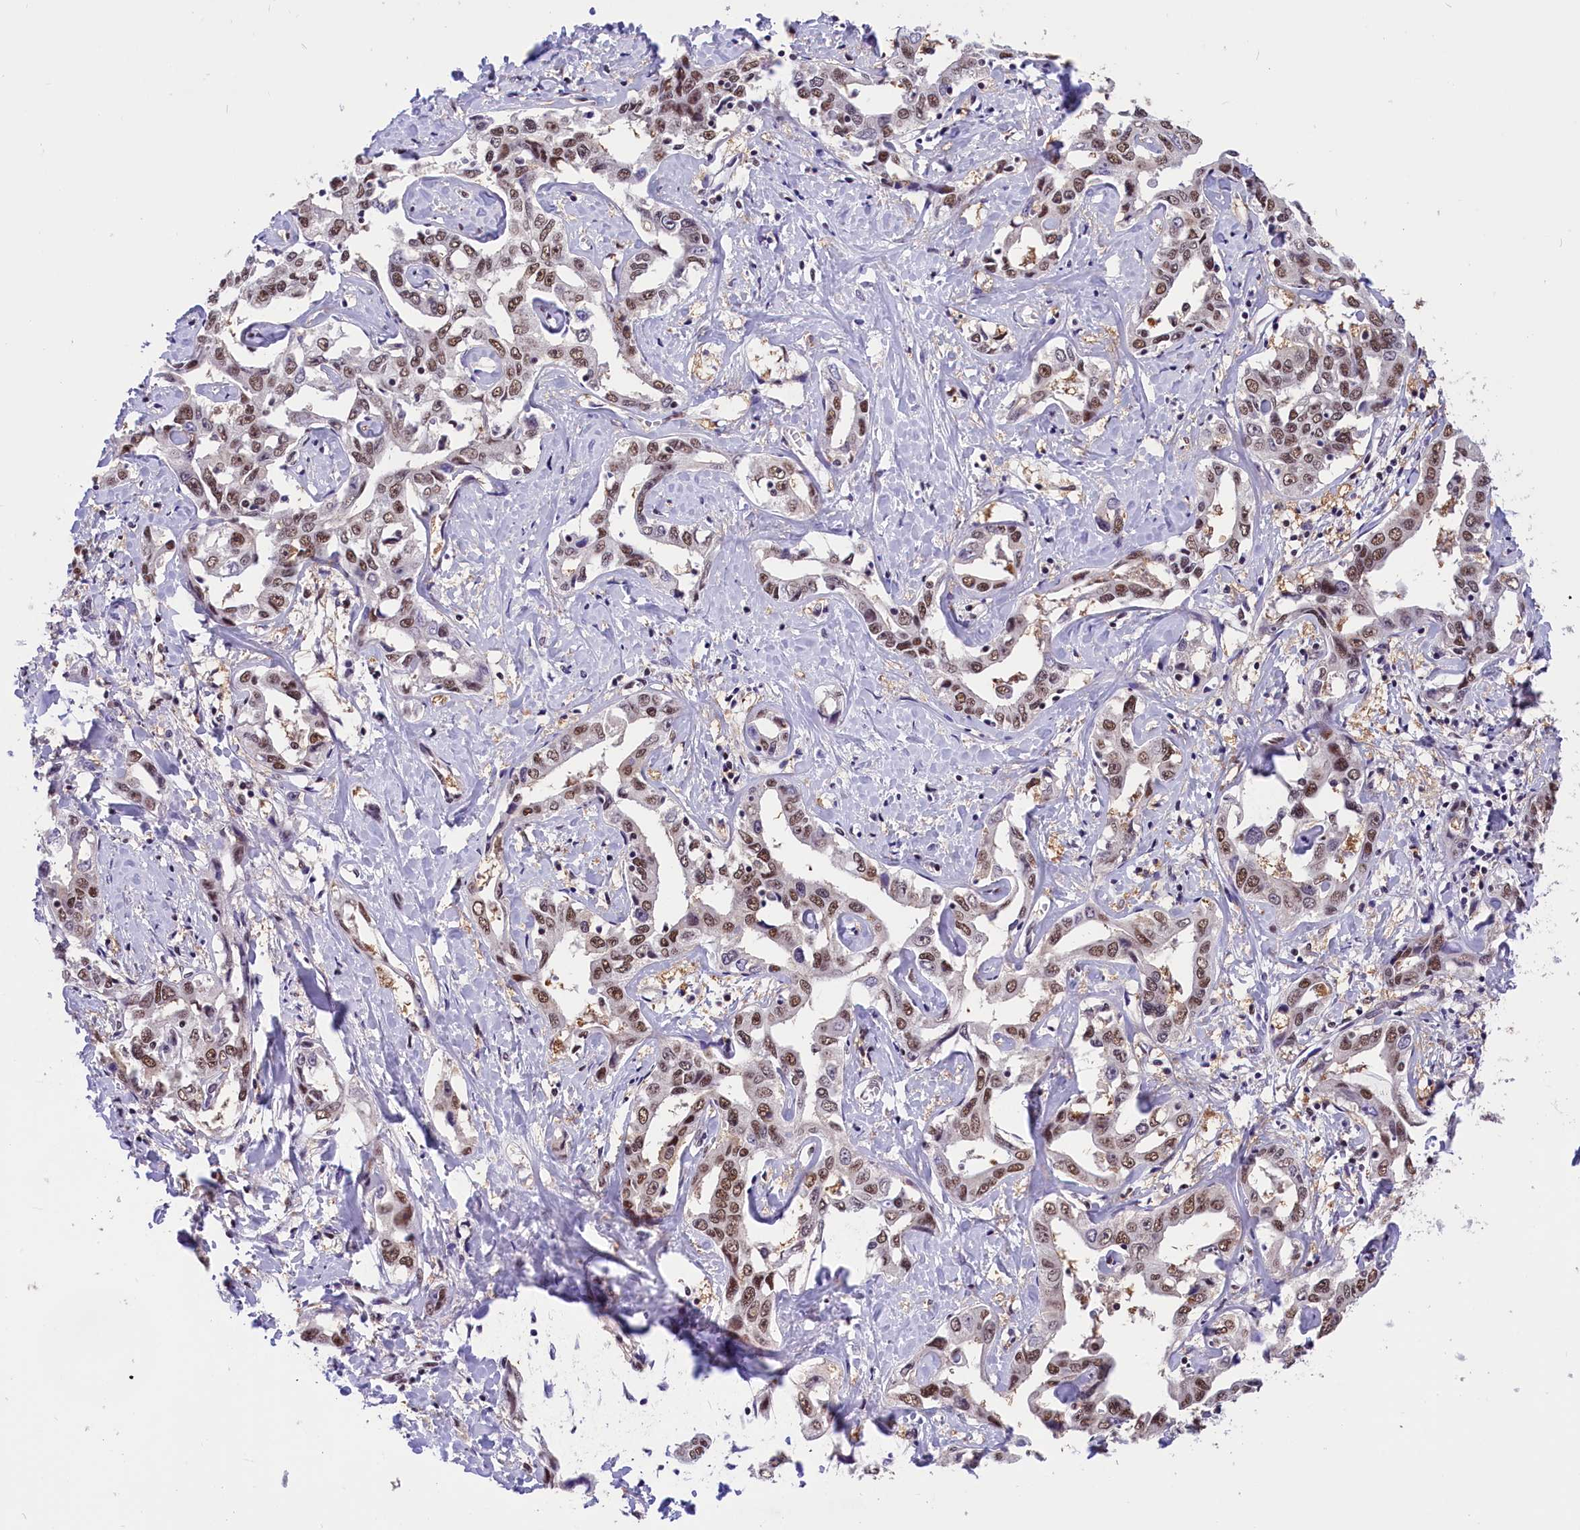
{"staining": {"intensity": "moderate", "quantity": ">75%", "location": "nuclear"}, "tissue": "liver cancer", "cell_type": "Tumor cells", "image_type": "cancer", "snomed": [{"axis": "morphology", "description": "Cholangiocarcinoma"}, {"axis": "topography", "description": "Liver"}], "caption": "IHC staining of liver cancer, which reveals medium levels of moderate nuclear staining in approximately >75% of tumor cells indicating moderate nuclear protein staining. The staining was performed using DAB (brown) for protein detection and nuclei were counterstained in hematoxylin (blue).", "gene": "ZC3H4", "patient": {"sex": "male", "age": 59}}